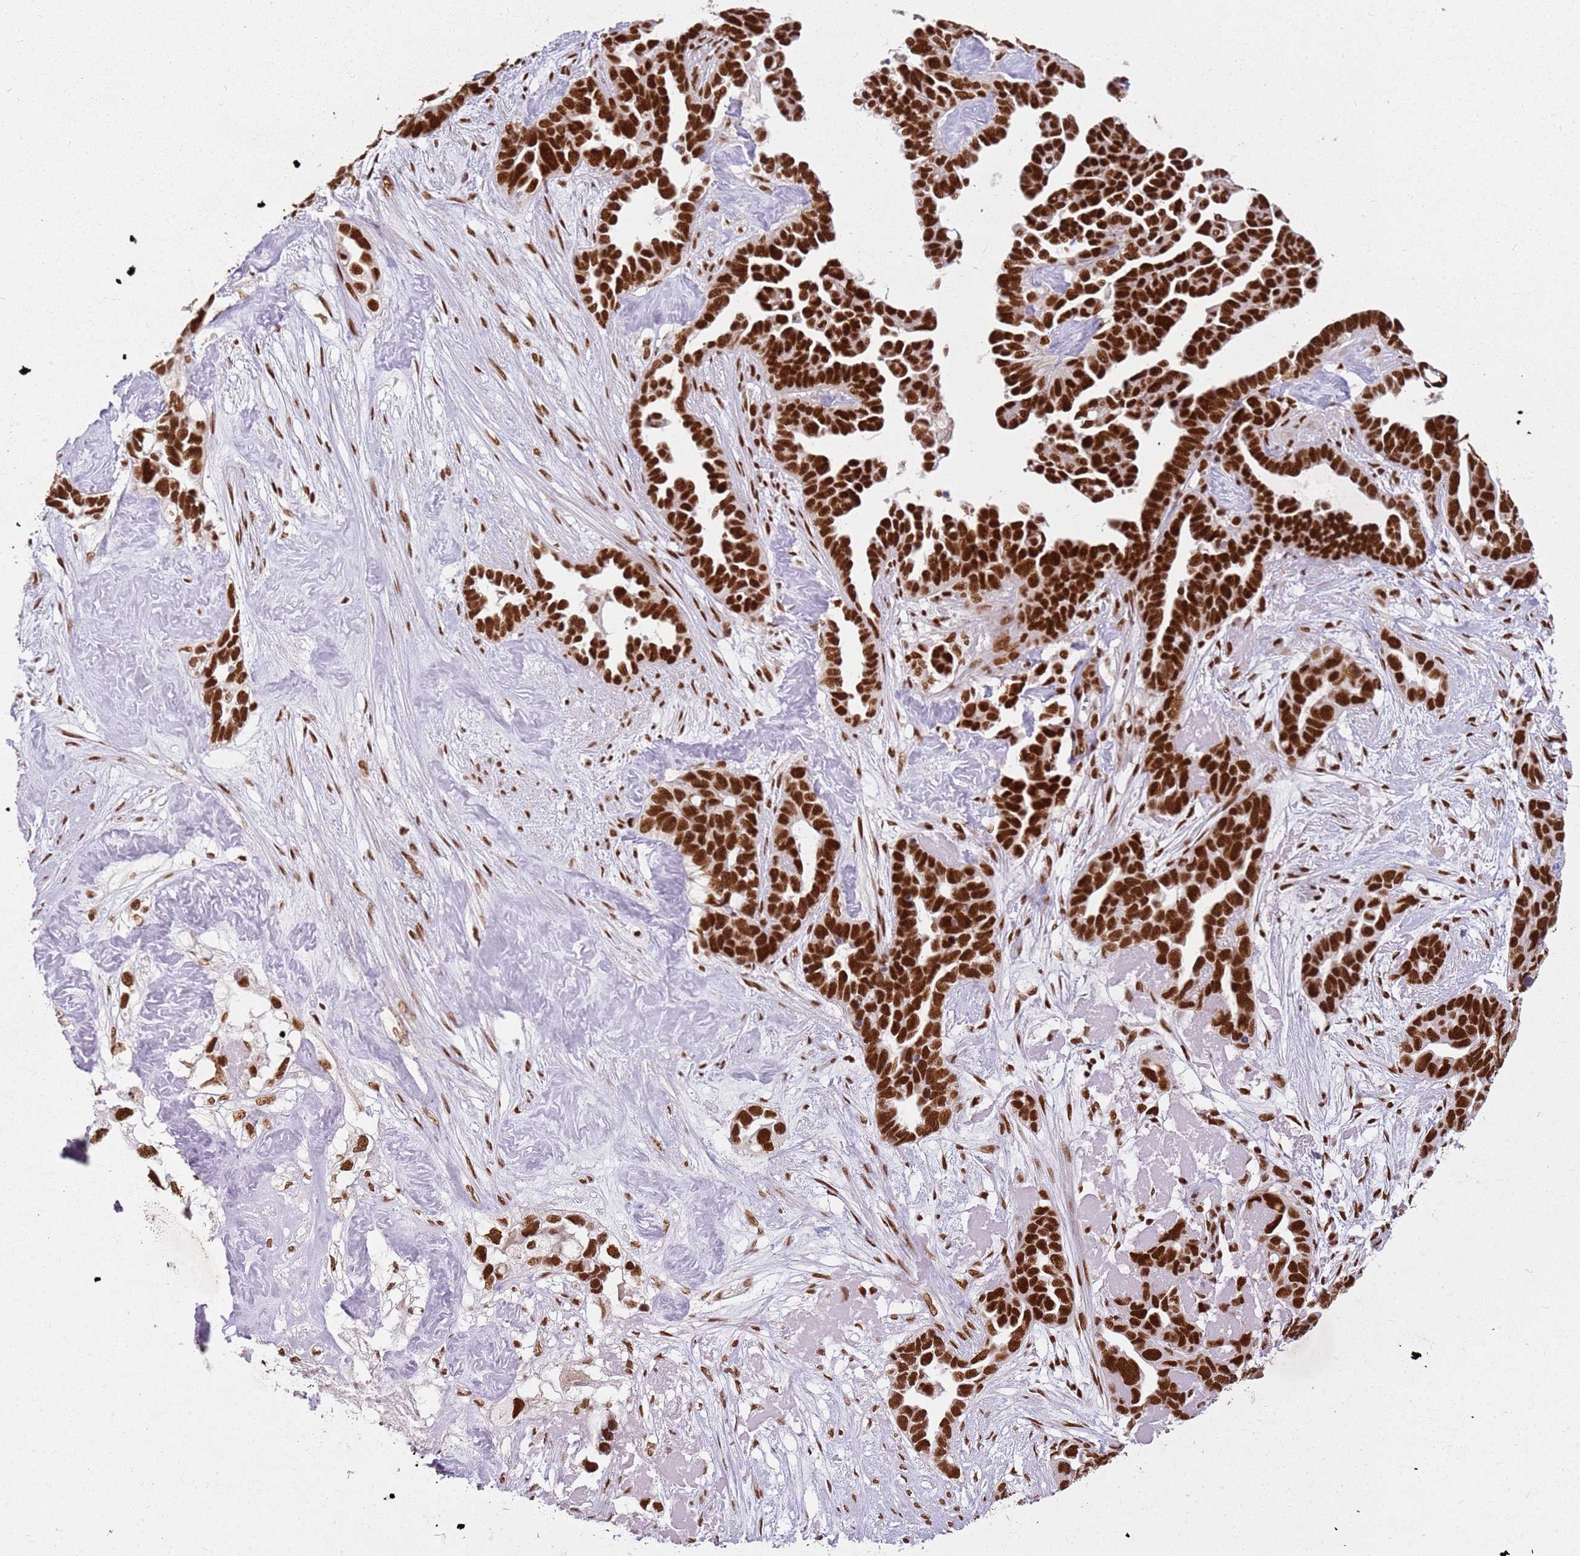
{"staining": {"intensity": "strong", "quantity": ">75%", "location": "nuclear"}, "tissue": "ovarian cancer", "cell_type": "Tumor cells", "image_type": "cancer", "snomed": [{"axis": "morphology", "description": "Cystadenocarcinoma, serous, NOS"}, {"axis": "topography", "description": "Ovary"}], "caption": "Serous cystadenocarcinoma (ovarian) tissue exhibits strong nuclear staining in about >75% of tumor cells", "gene": "TENT4A", "patient": {"sex": "female", "age": 54}}